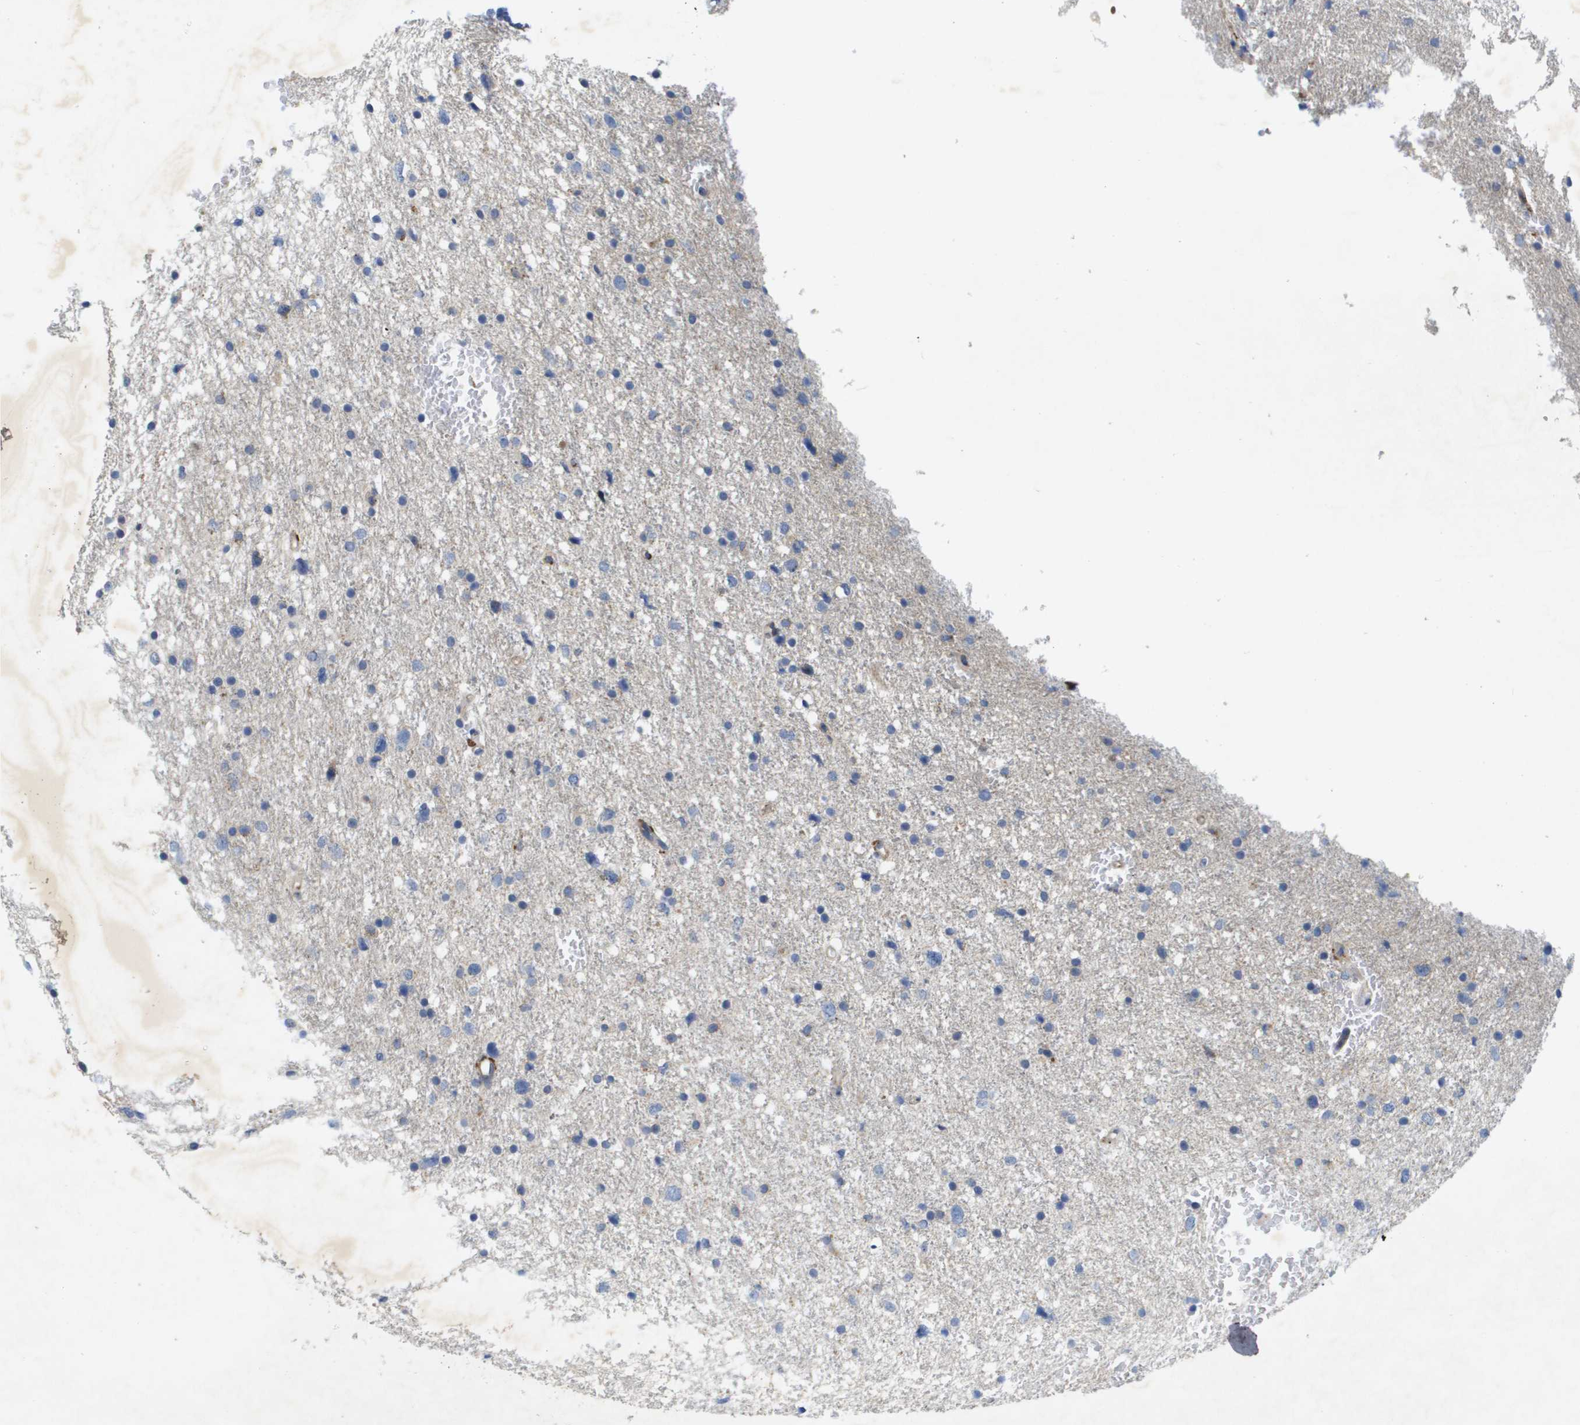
{"staining": {"intensity": "negative", "quantity": "none", "location": "none"}, "tissue": "glioma", "cell_type": "Tumor cells", "image_type": "cancer", "snomed": [{"axis": "morphology", "description": "Glioma, malignant, Low grade"}, {"axis": "topography", "description": "Brain"}], "caption": "Malignant glioma (low-grade) was stained to show a protein in brown. There is no significant staining in tumor cells.", "gene": "LIPG", "patient": {"sex": "female", "age": 37}}